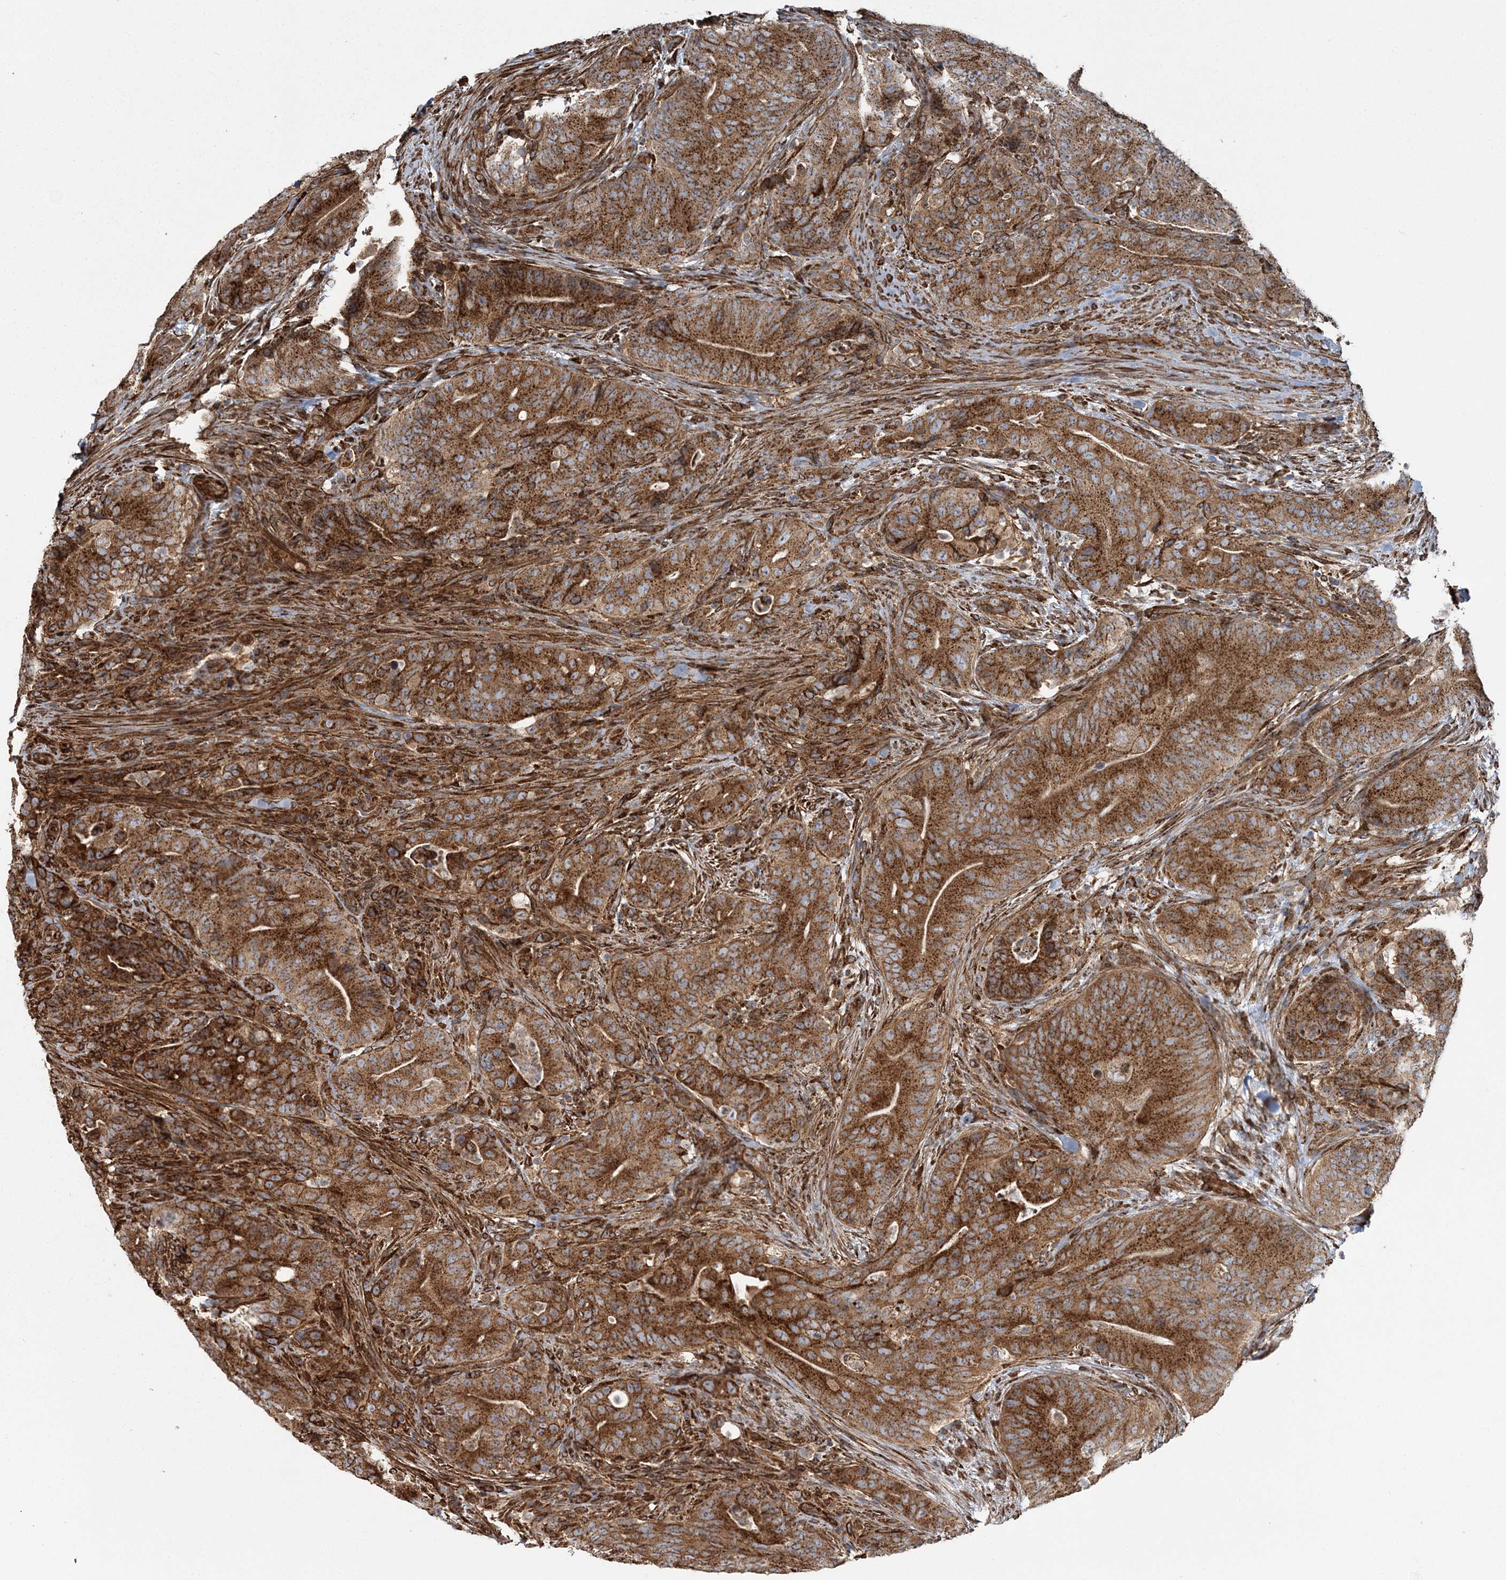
{"staining": {"intensity": "strong", "quantity": ">75%", "location": "cytoplasmic/membranous"}, "tissue": "colorectal cancer", "cell_type": "Tumor cells", "image_type": "cancer", "snomed": [{"axis": "morphology", "description": "Normal tissue, NOS"}, {"axis": "topography", "description": "Colon"}], "caption": "A brown stain labels strong cytoplasmic/membranous staining of a protein in colorectal cancer tumor cells.", "gene": "TRAF3IP2", "patient": {"sex": "female", "age": 82}}